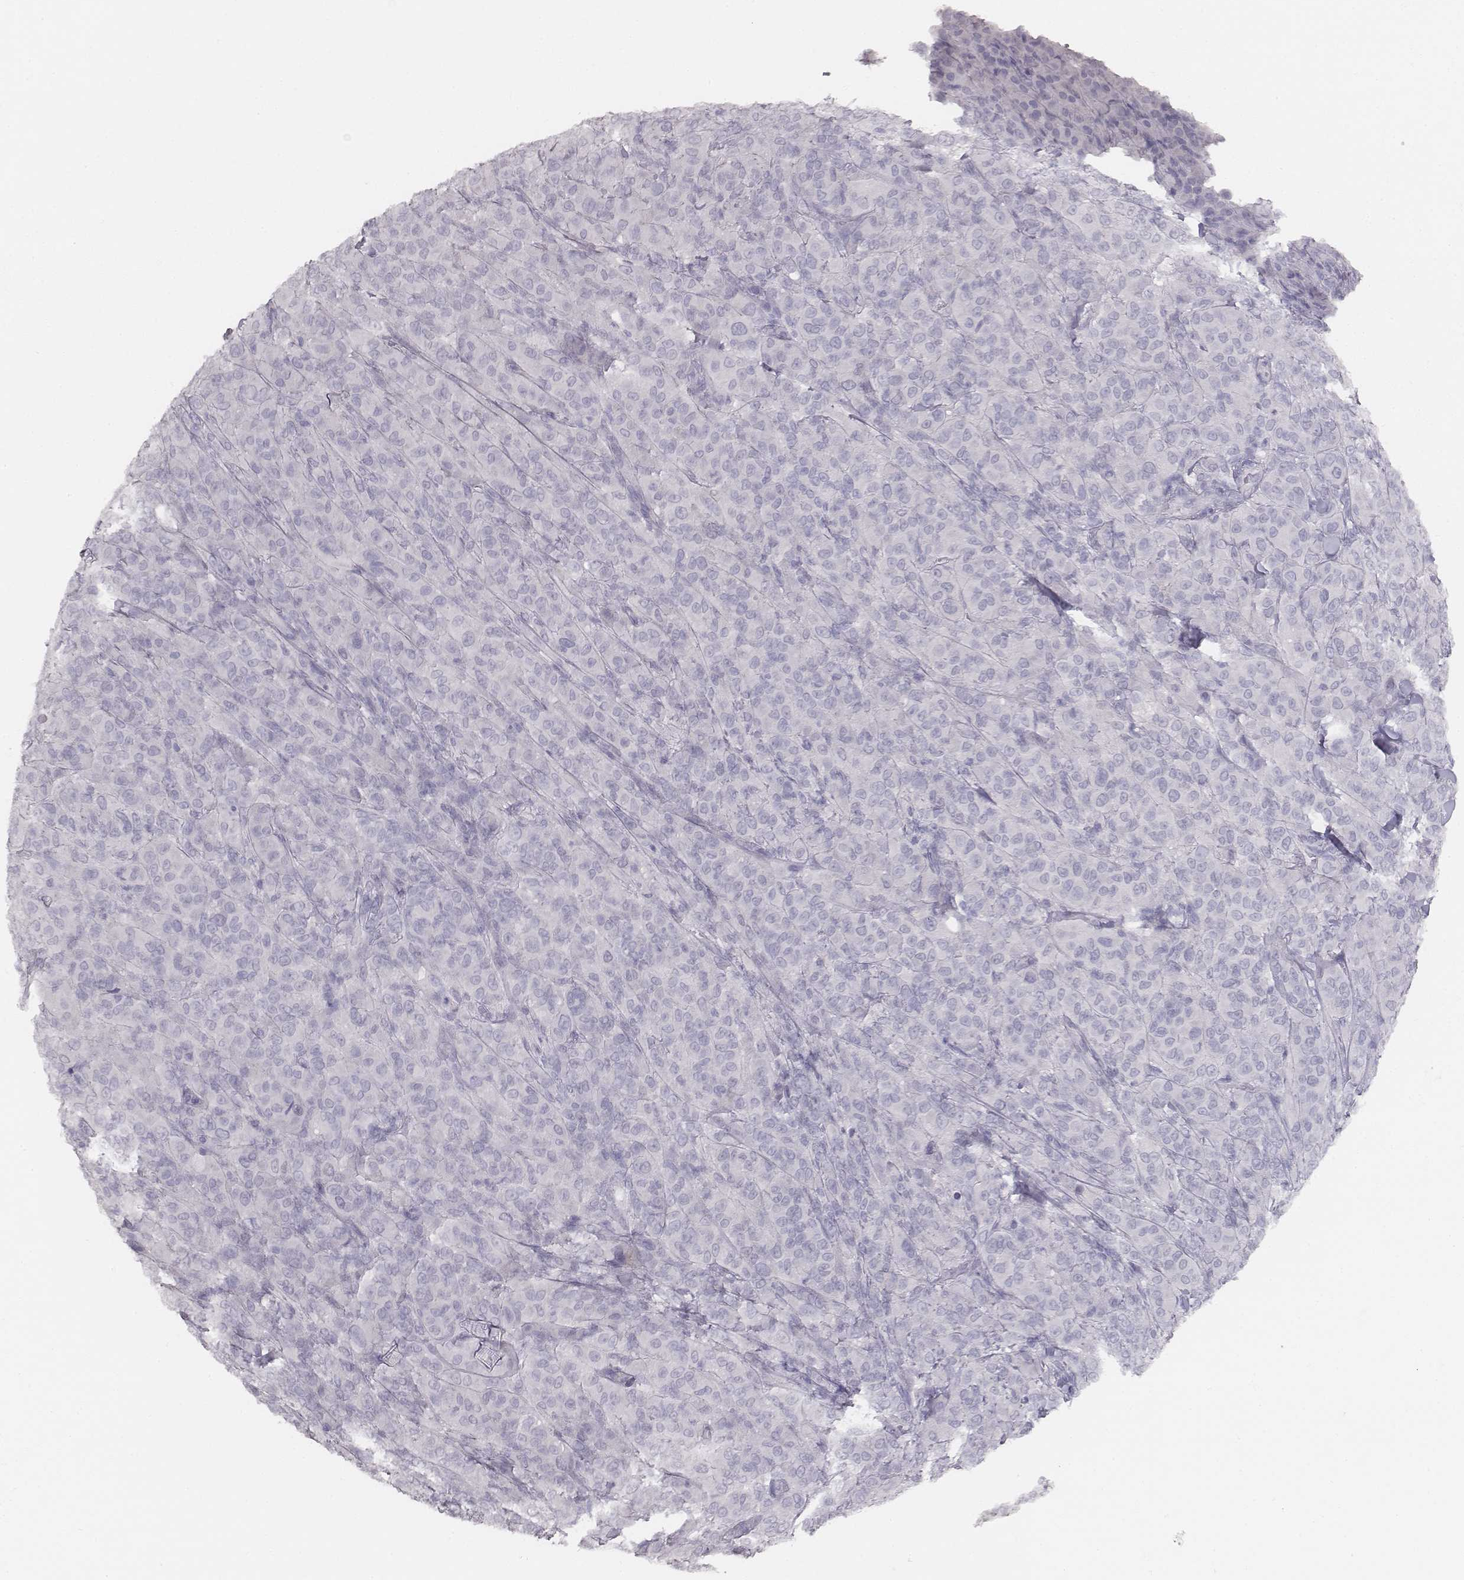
{"staining": {"intensity": "negative", "quantity": "none", "location": "none"}, "tissue": "melanoma", "cell_type": "Tumor cells", "image_type": "cancer", "snomed": [{"axis": "morphology", "description": "Malignant melanoma, NOS"}, {"axis": "topography", "description": "Skin"}], "caption": "Protein analysis of melanoma displays no significant positivity in tumor cells. The staining was performed using DAB to visualize the protein expression in brown, while the nuclei were stained in blue with hematoxylin (Magnification: 20x).", "gene": "MYH6", "patient": {"sex": "female", "age": 87}}